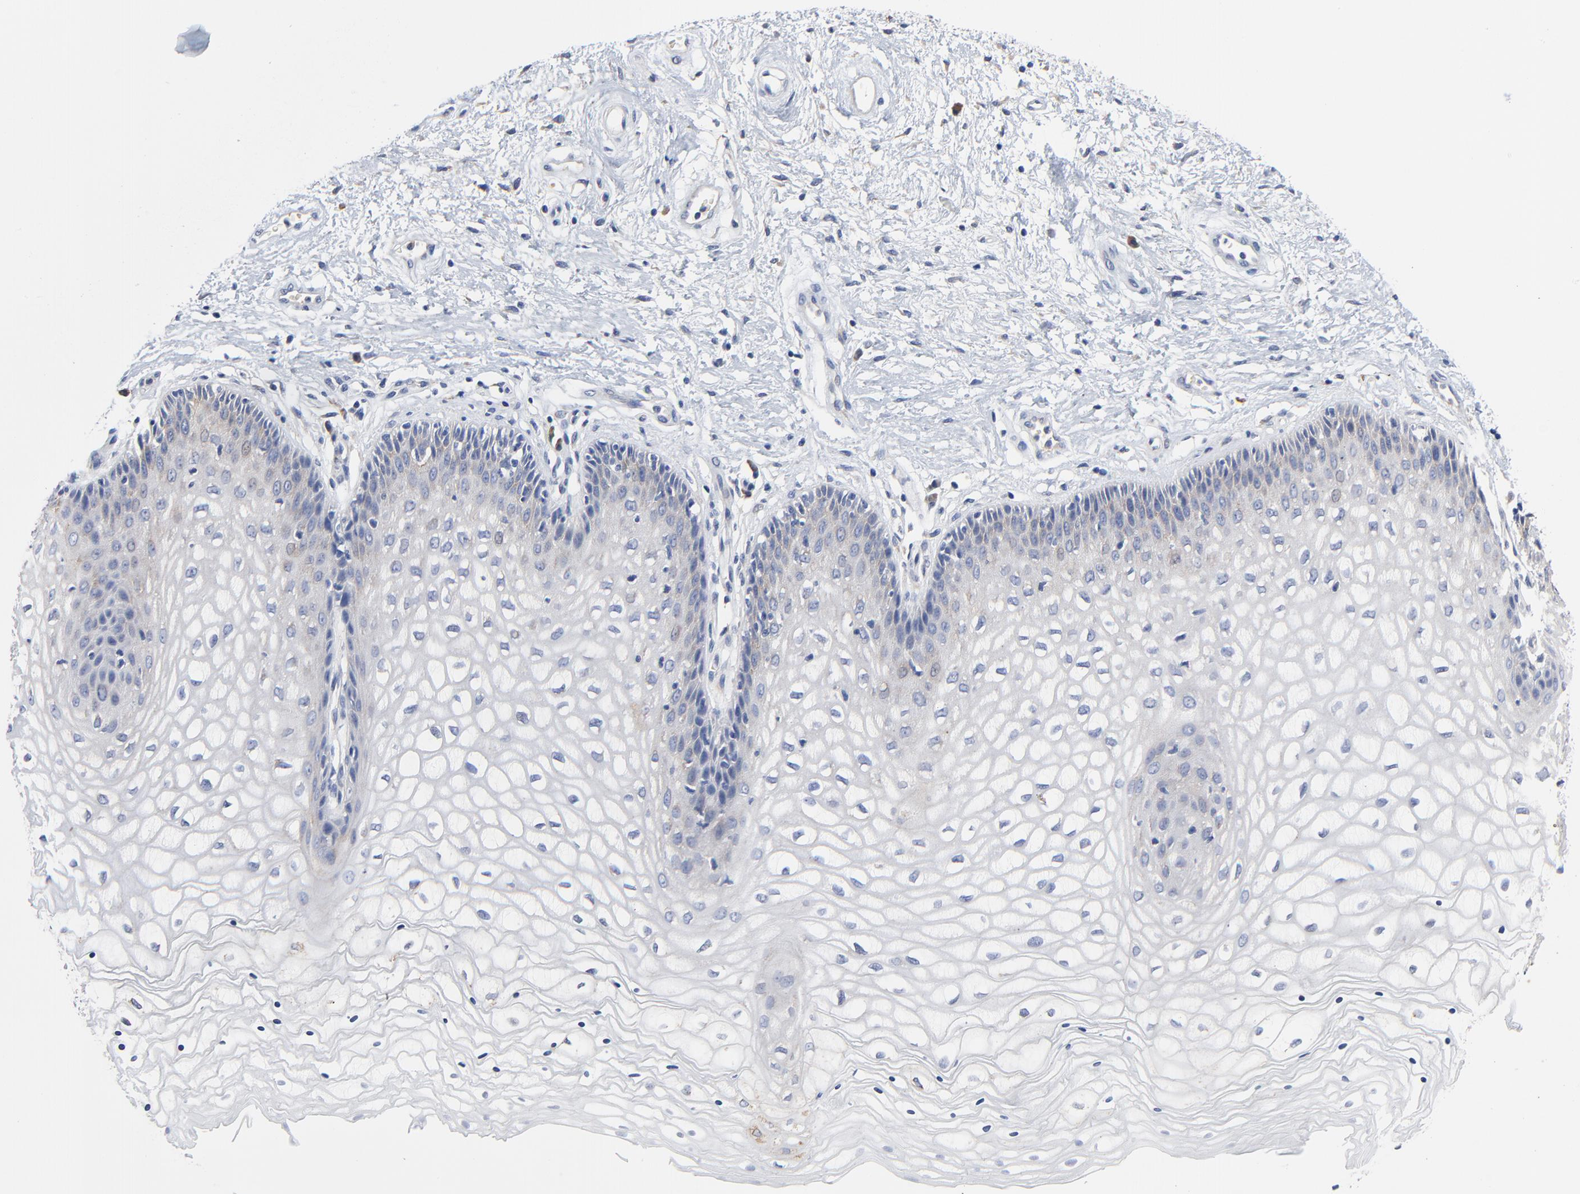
{"staining": {"intensity": "weak", "quantity": "25%-75%", "location": "cytoplasmic/membranous"}, "tissue": "vagina", "cell_type": "Squamous epithelial cells", "image_type": "normal", "snomed": [{"axis": "morphology", "description": "Normal tissue, NOS"}, {"axis": "topography", "description": "Vagina"}], "caption": "Normal vagina was stained to show a protein in brown. There is low levels of weak cytoplasmic/membranous expression in approximately 25%-75% of squamous epithelial cells.", "gene": "VAV2", "patient": {"sex": "female", "age": 34}}